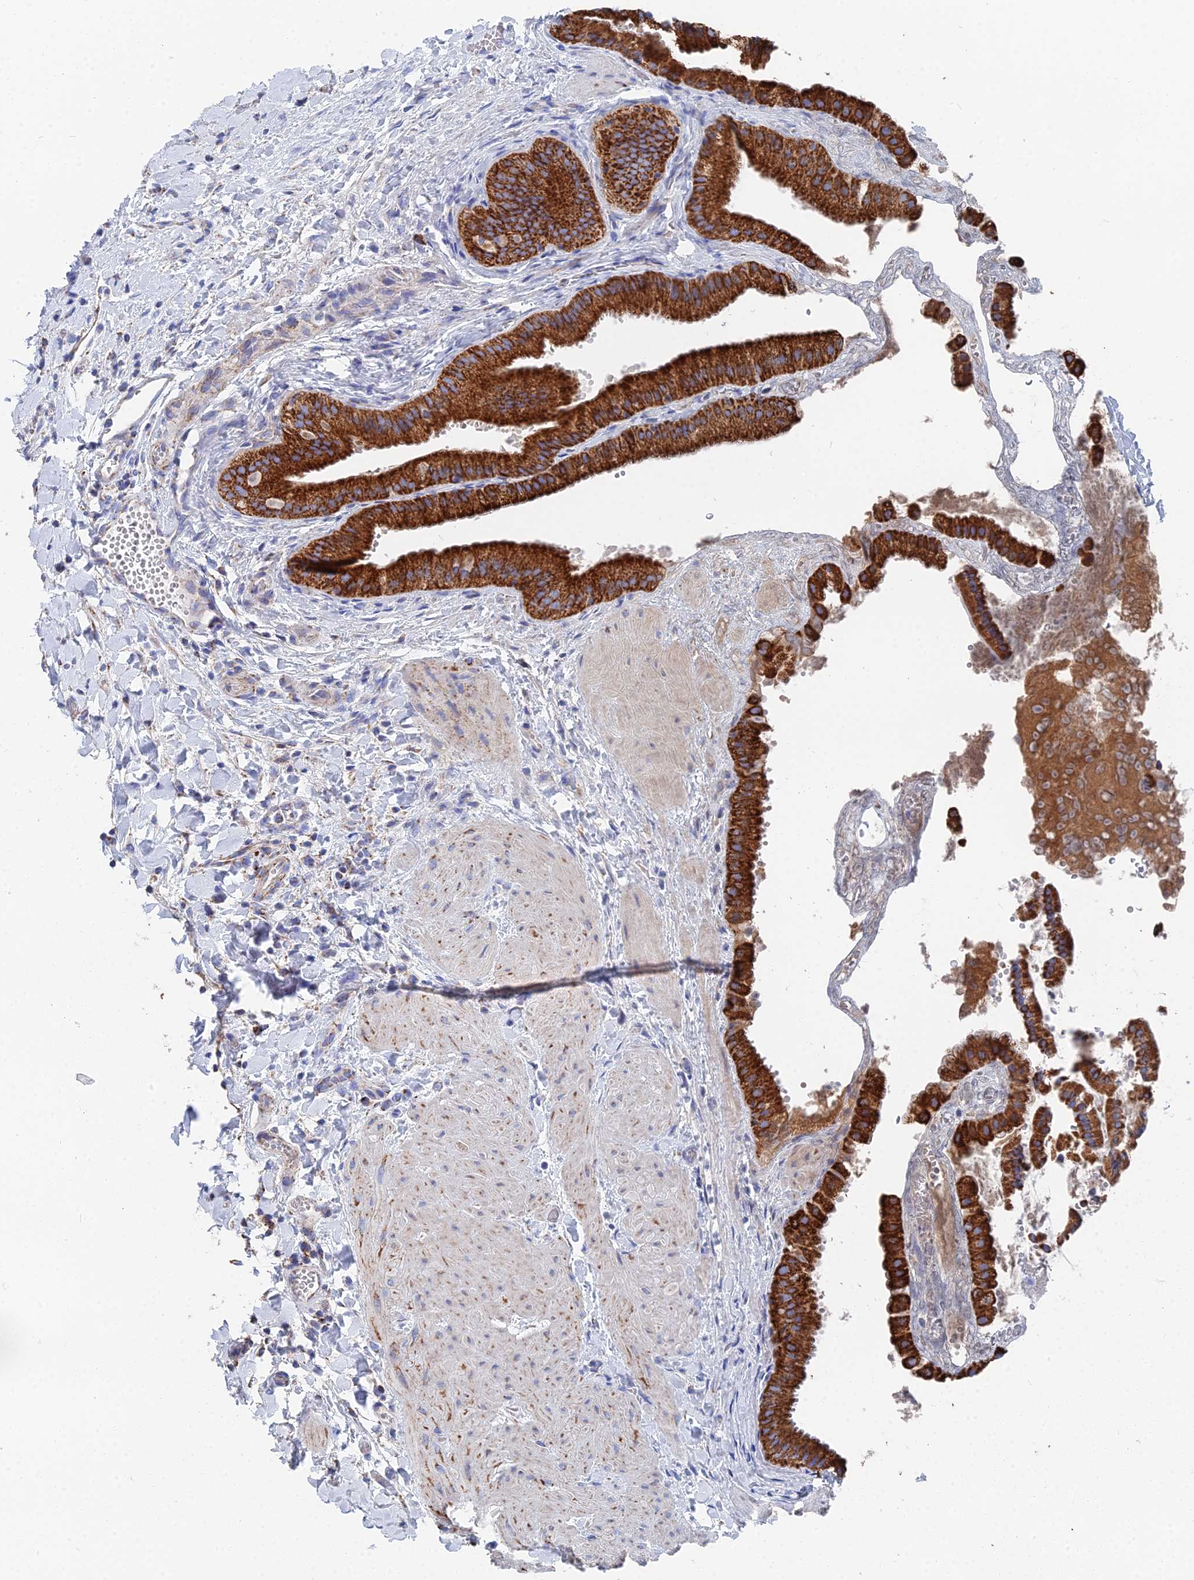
{"staining": {"intensity": "strong", "quantity": ">75%", "location": "cytoplasmic/membranous"}, "tissue": "gallbladder", "cell_type": "Glandular cells", "image_type": "normal", "snomed": [{"axis": "morphology", "description": "Normal tissue, NOS"}, {"axis": "topography", "description": "Gallbladder"}], "caption": "High-magnification brightfield microscopy of unremarkable gallbladder stained with DAB (brown) and counterstained with hematoxylin (blue). glandular cells exhibit strong cytoplasmic/membranous positivity is seen in about>75% of cells. The staining was performed using DAB (3,3'-diaminobenzidine) to visualize the protein expression in brown, while the nuclei were stained in blue with hematoxylin (Magnification: 20x).", "gene": "IFT80", "patient": {"sex": "male", "age": 55}}